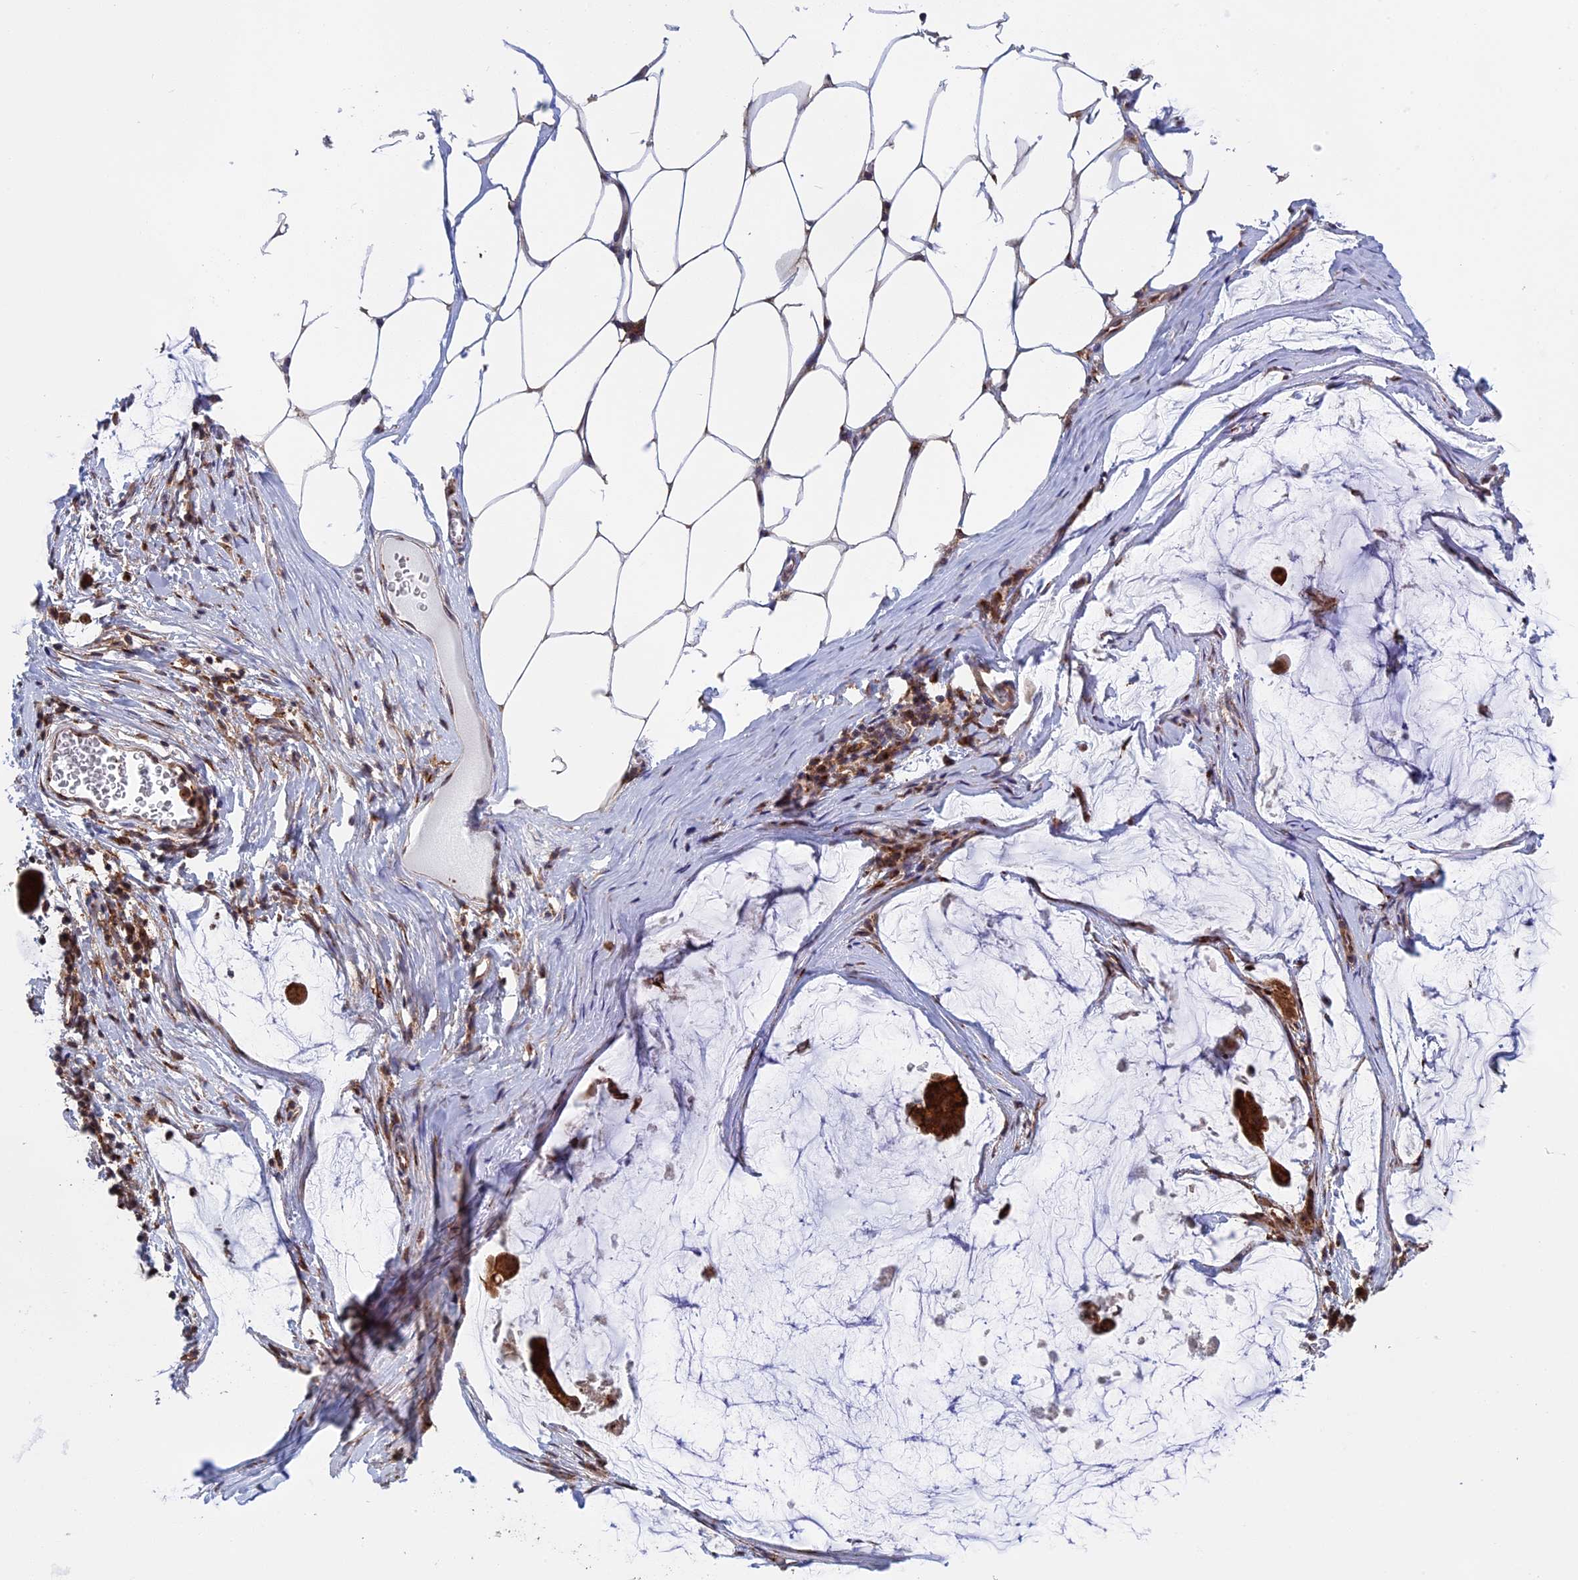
{"staining": {"intensity": "strong", "quantity": ">75%", "location": "cytoplasmic/membranous"}, "tissue": "ovarian cancer", "cell_type": "Tumor cells", "image_type": "cancer", "snomed": [{"axis": "morphology", "description": "Cystadenocarcinoma, mucinous, NOS"}, {"axis": "topography", "description": "Ovary"}], "caption": "Protein staining displays strong cytoplasmic/membranous staining in approximately >75% of tumor cells in ovarian cancer (mucinous cystadenocarcinoma).", "gene": "CLINT1", "patient": {"sex": "female", "age": 73}}